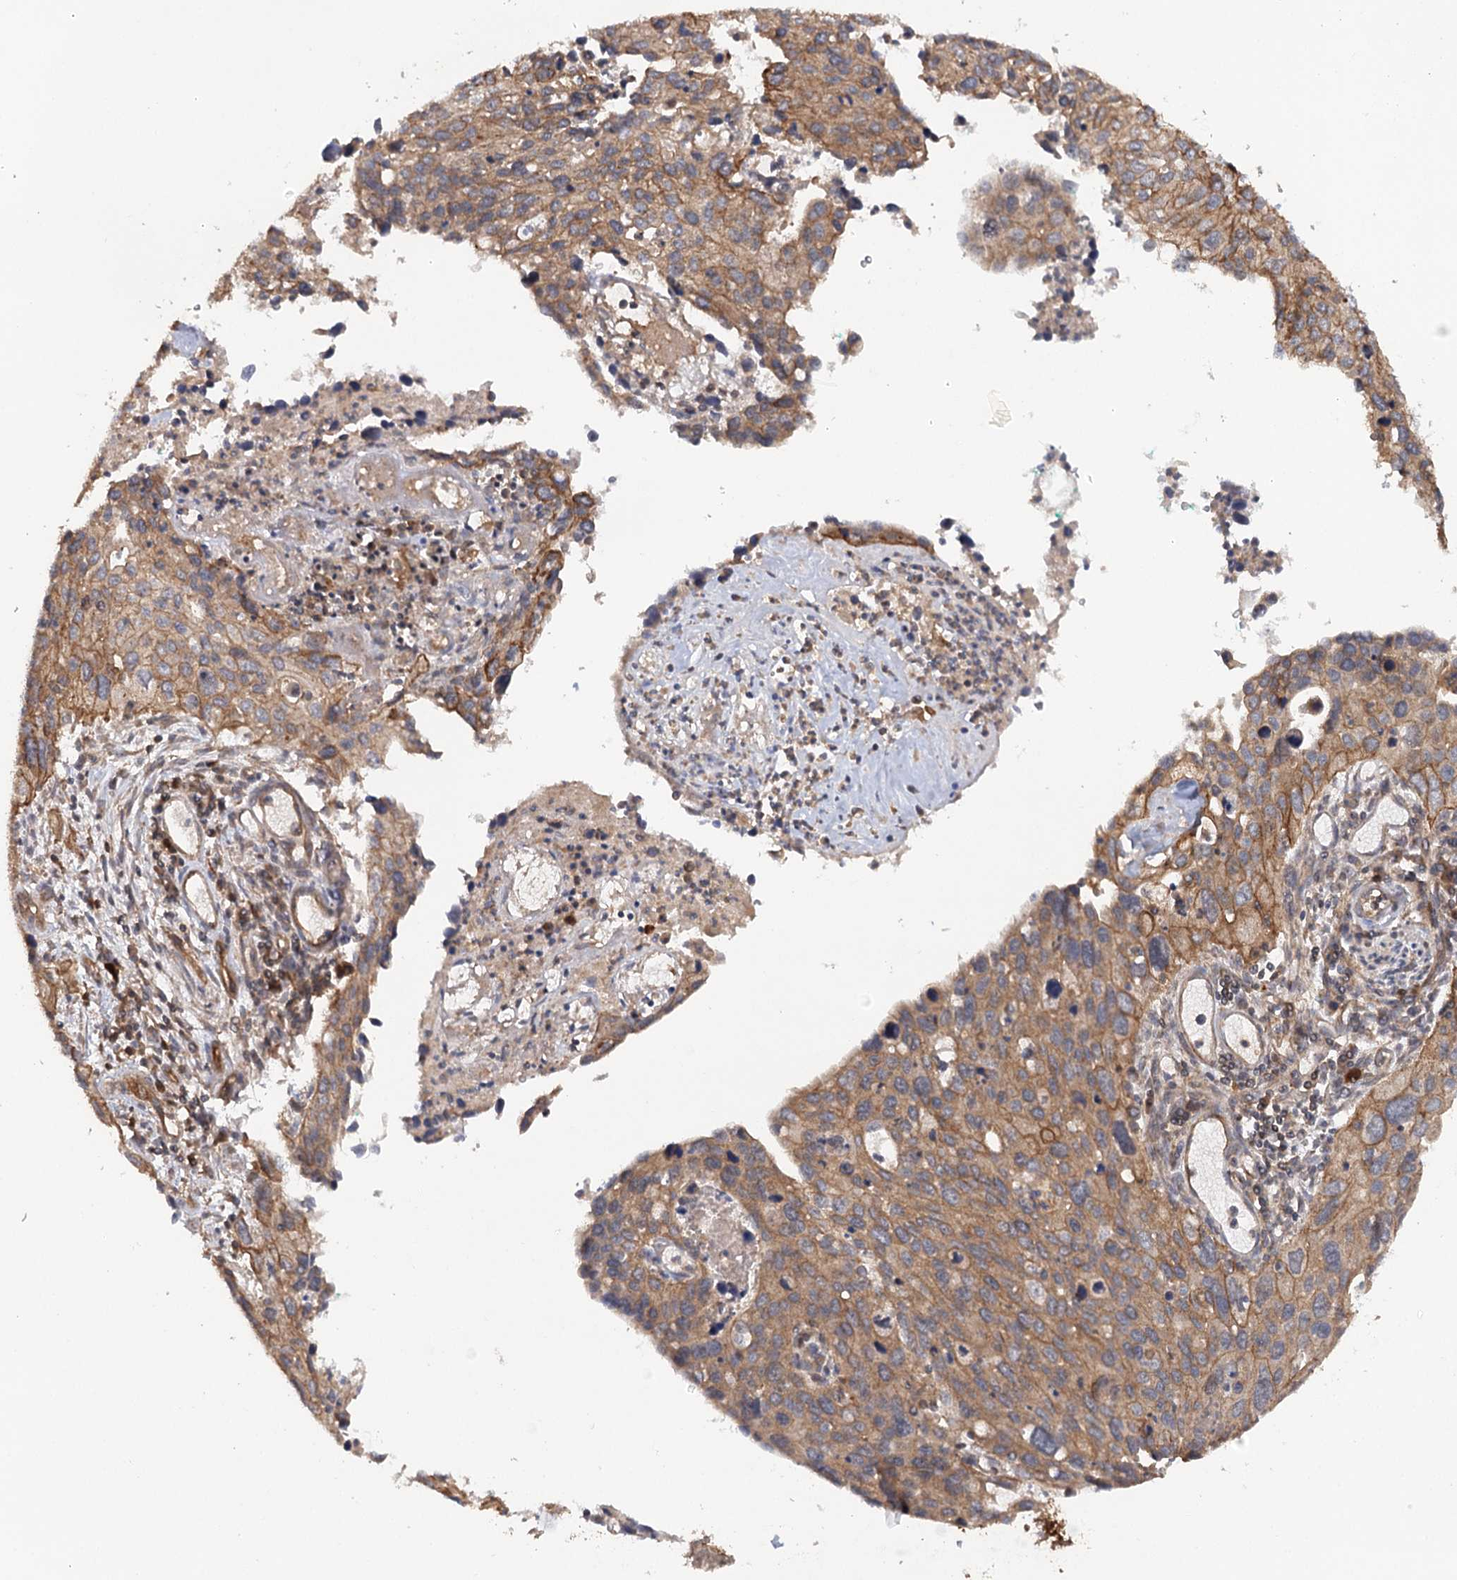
{"staining": {"intensity": "moderate", "quantity": ">75%", "location": "cytoplasmic/membranous"}, "tissue": "cervical cancer", "cell_type": "Tumor cells", "image_type": "cancer", "snomed": [{"axis": "morphology", "description": "Squamous cell carcinoma, NOS"}, {"axis": "topography", "description": "Cervix"}], "caption": "Immunohistochemical staining of cervical cancer reveals medium levels of moderate cytoplasmic/membranous protein expression in approximately >75% of tumor cells. The staining was performed using DAB, with brown indicating positive protein expression. Nuclei are stained blue with hematoxylin.", "gene": "BCR", "patient": {"sex": "female", "age": 55}}